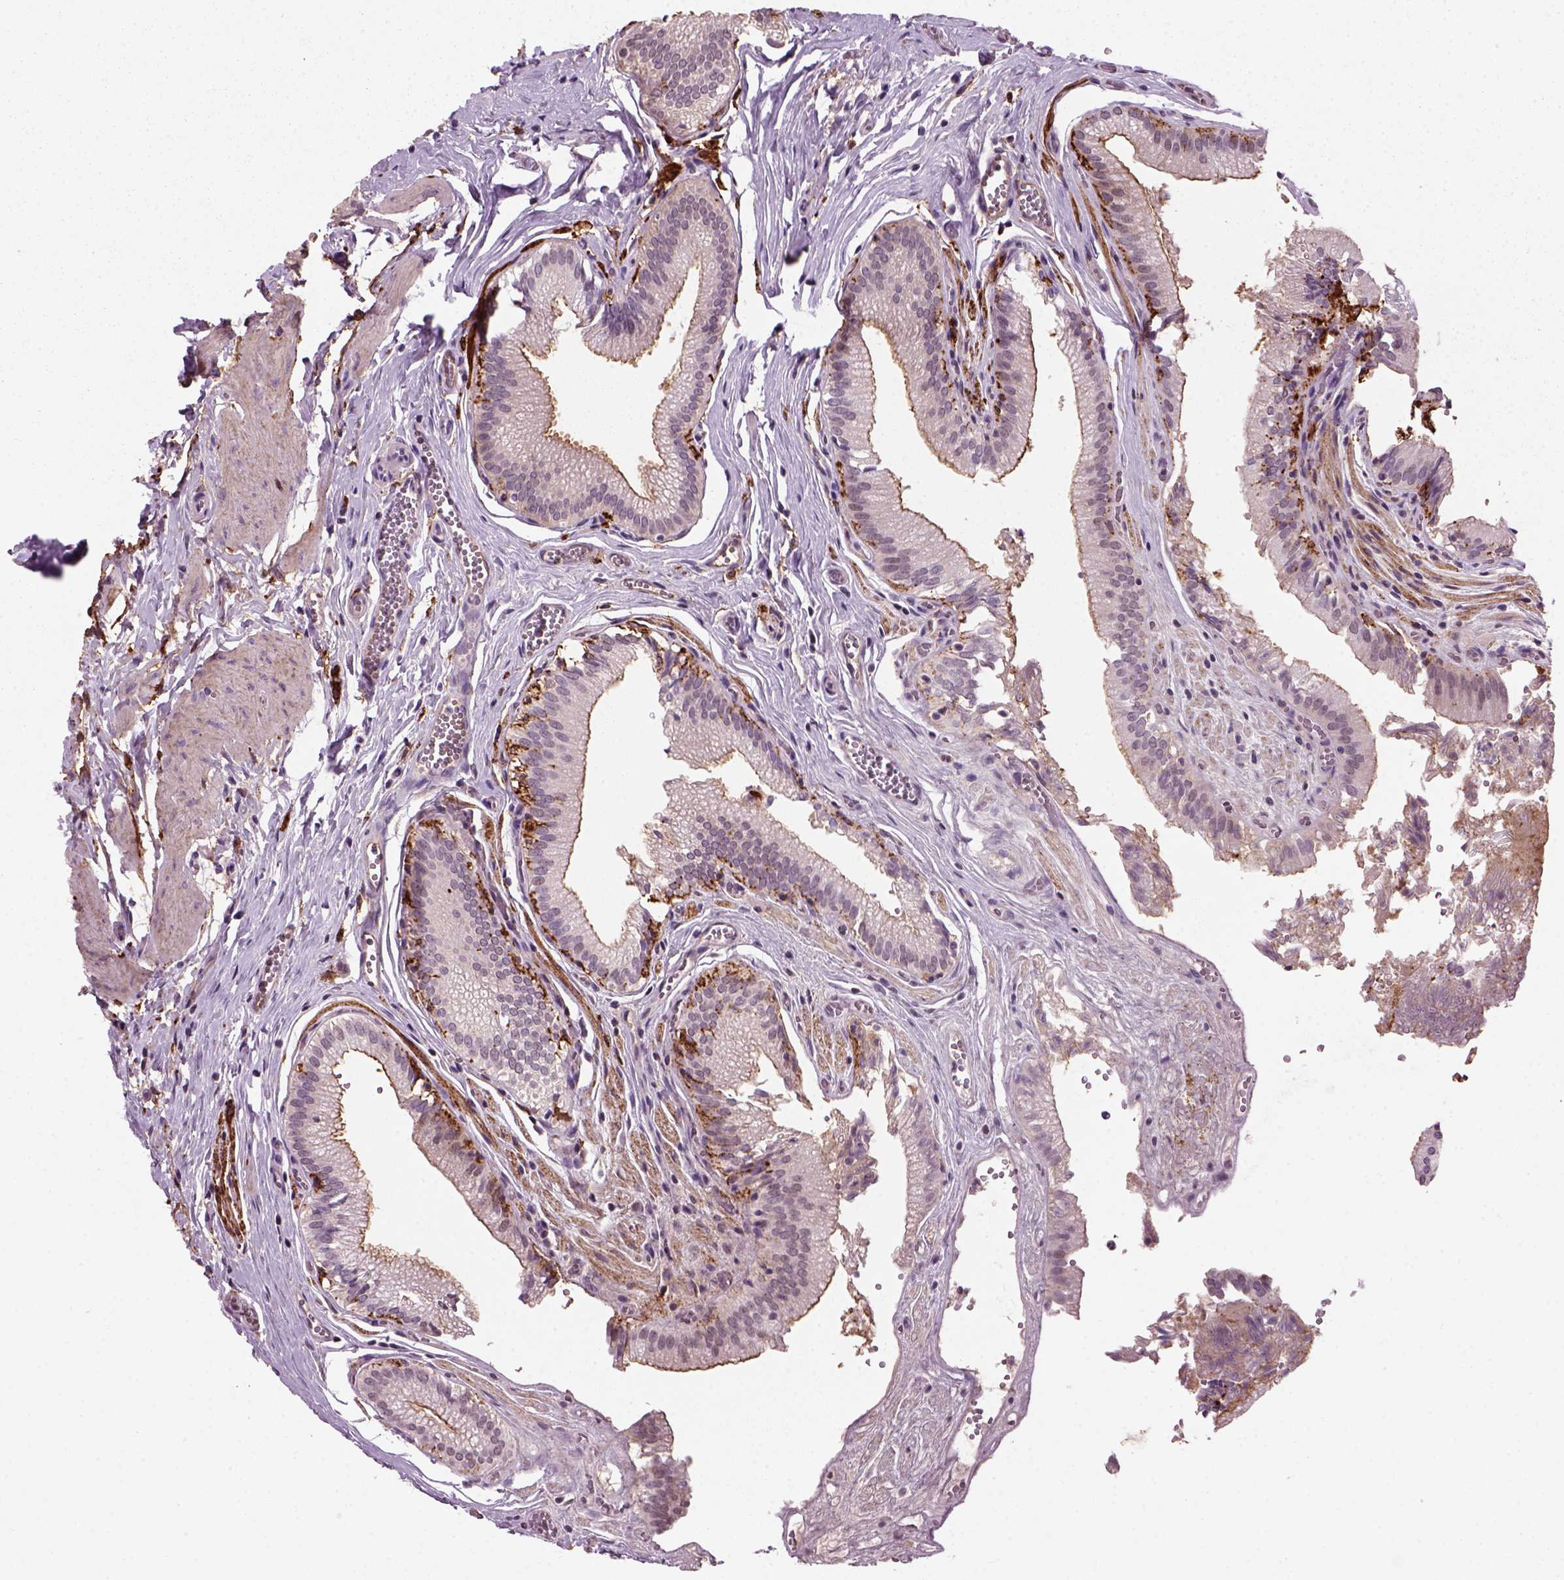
{"staining": {"intensity": "moderate", "quantity": ">75%", "location": "cytoplasmic/membranous"}, "tissue": "gallbladder", "cell_type": "Glandular cells", "image_type": "normal", "snomed": [{"axis": "morphology", "description": "Normal tissue, NOS"}, {"axis": "topography", "description": "Gallbladder"}, {"axis": "topography", "description": "Peripheral nerve tissue"}], "caption": "Protein expression analysis of normal gallbladder shows moderate cytoplasmic/membranous staining in about >75% of glandular cells.", "gene": "MARCKS", "patient": {"sex": "male", "age": 17}}